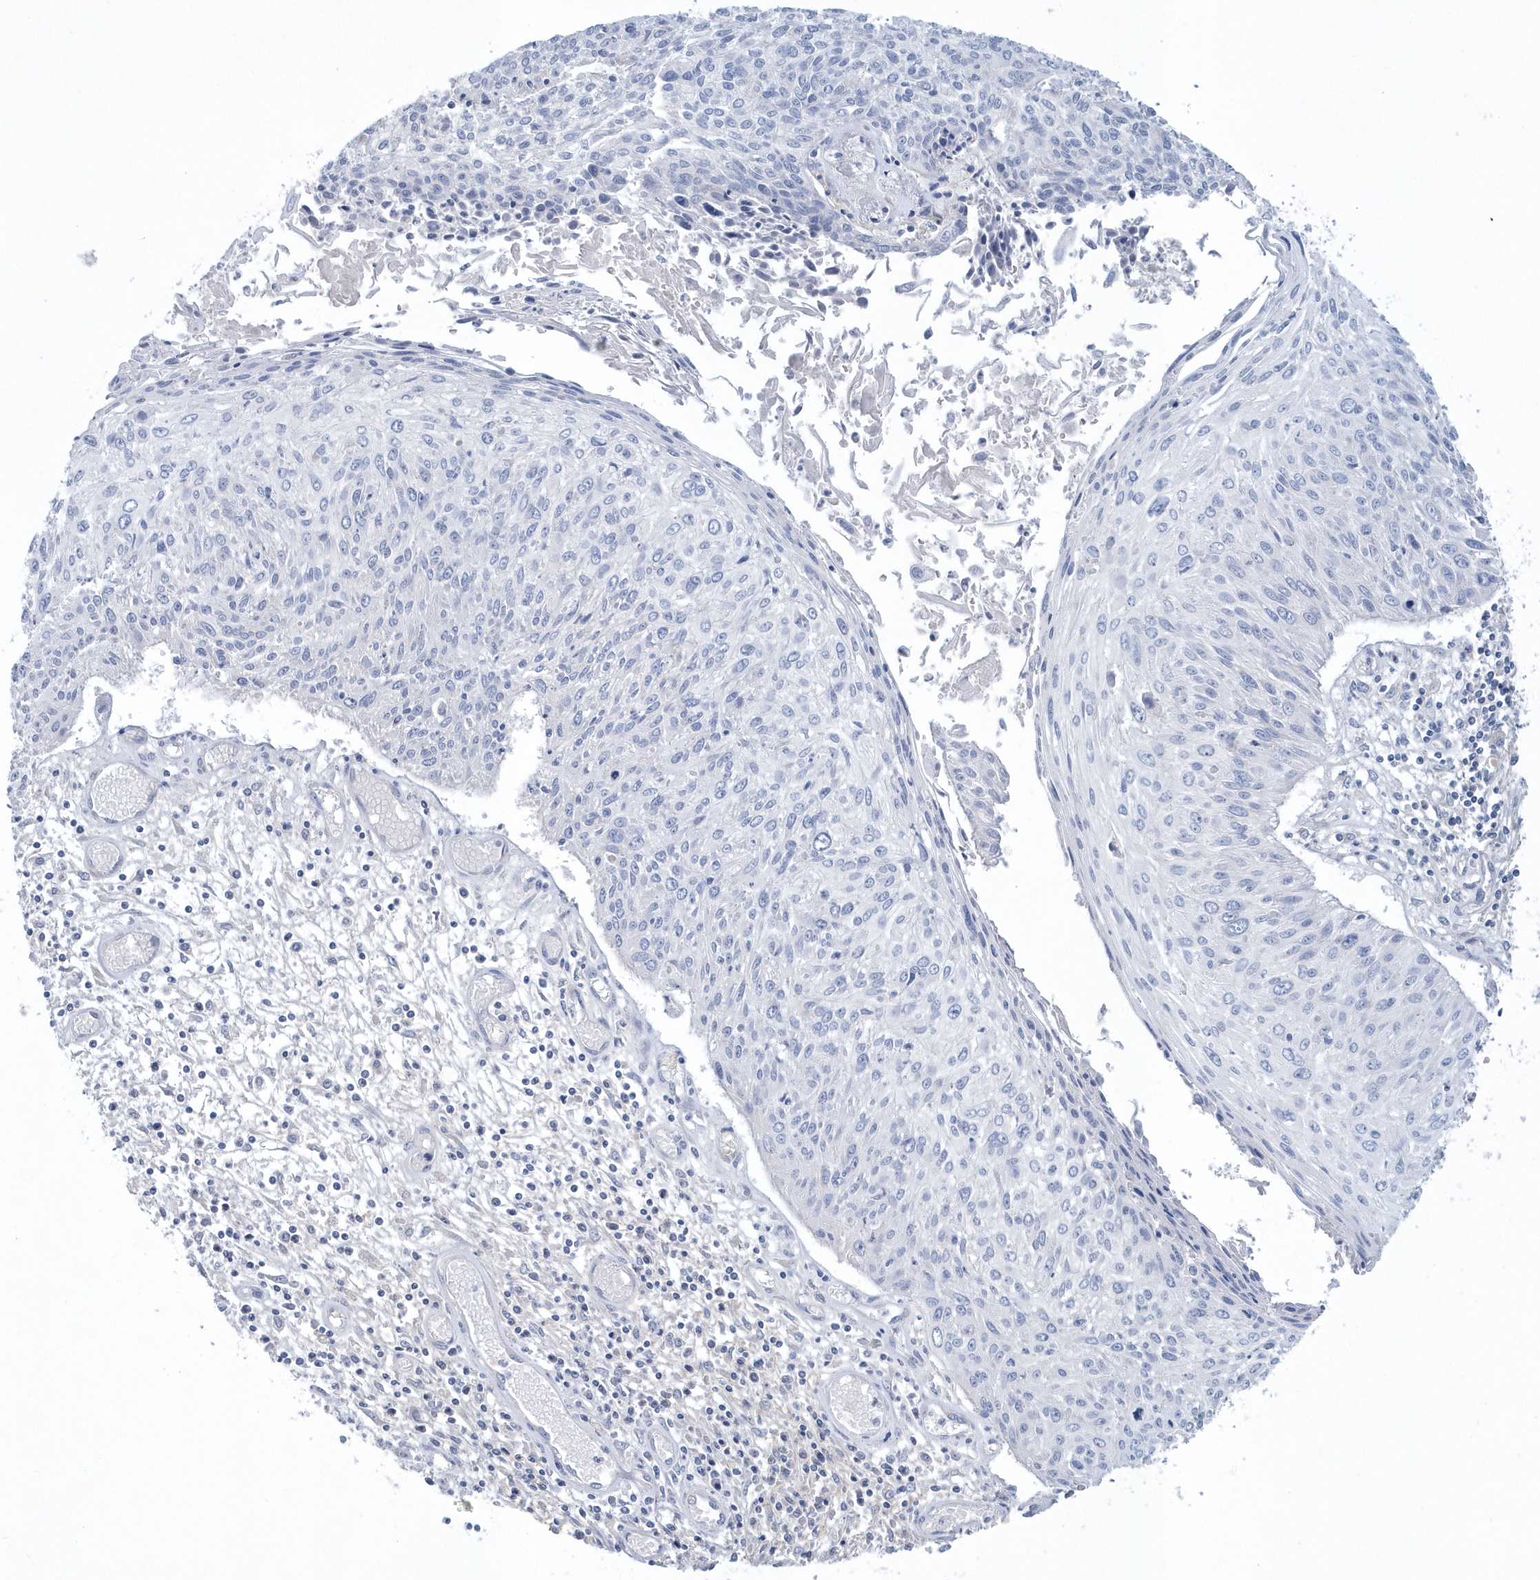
{"staining": {"intensity": "negative", "quantity": "none", "location": "none"}, "tissue": "cervical cancer", "cell_type": "Tumor cells", "image_type": "cancer", "snomed": [{"axis": "morphology", "description": "Squamous cell carcinoma, NOS"}, {"axis": "topography", "description": "Cervix"}], "caption": "High power microscopy image of an IHC image of cervical squamous cell carcinoma, revealing no significant positivity in tumor cells.", "gene": "SPATA18", "patient": {"sex": "female", "age": 51}}